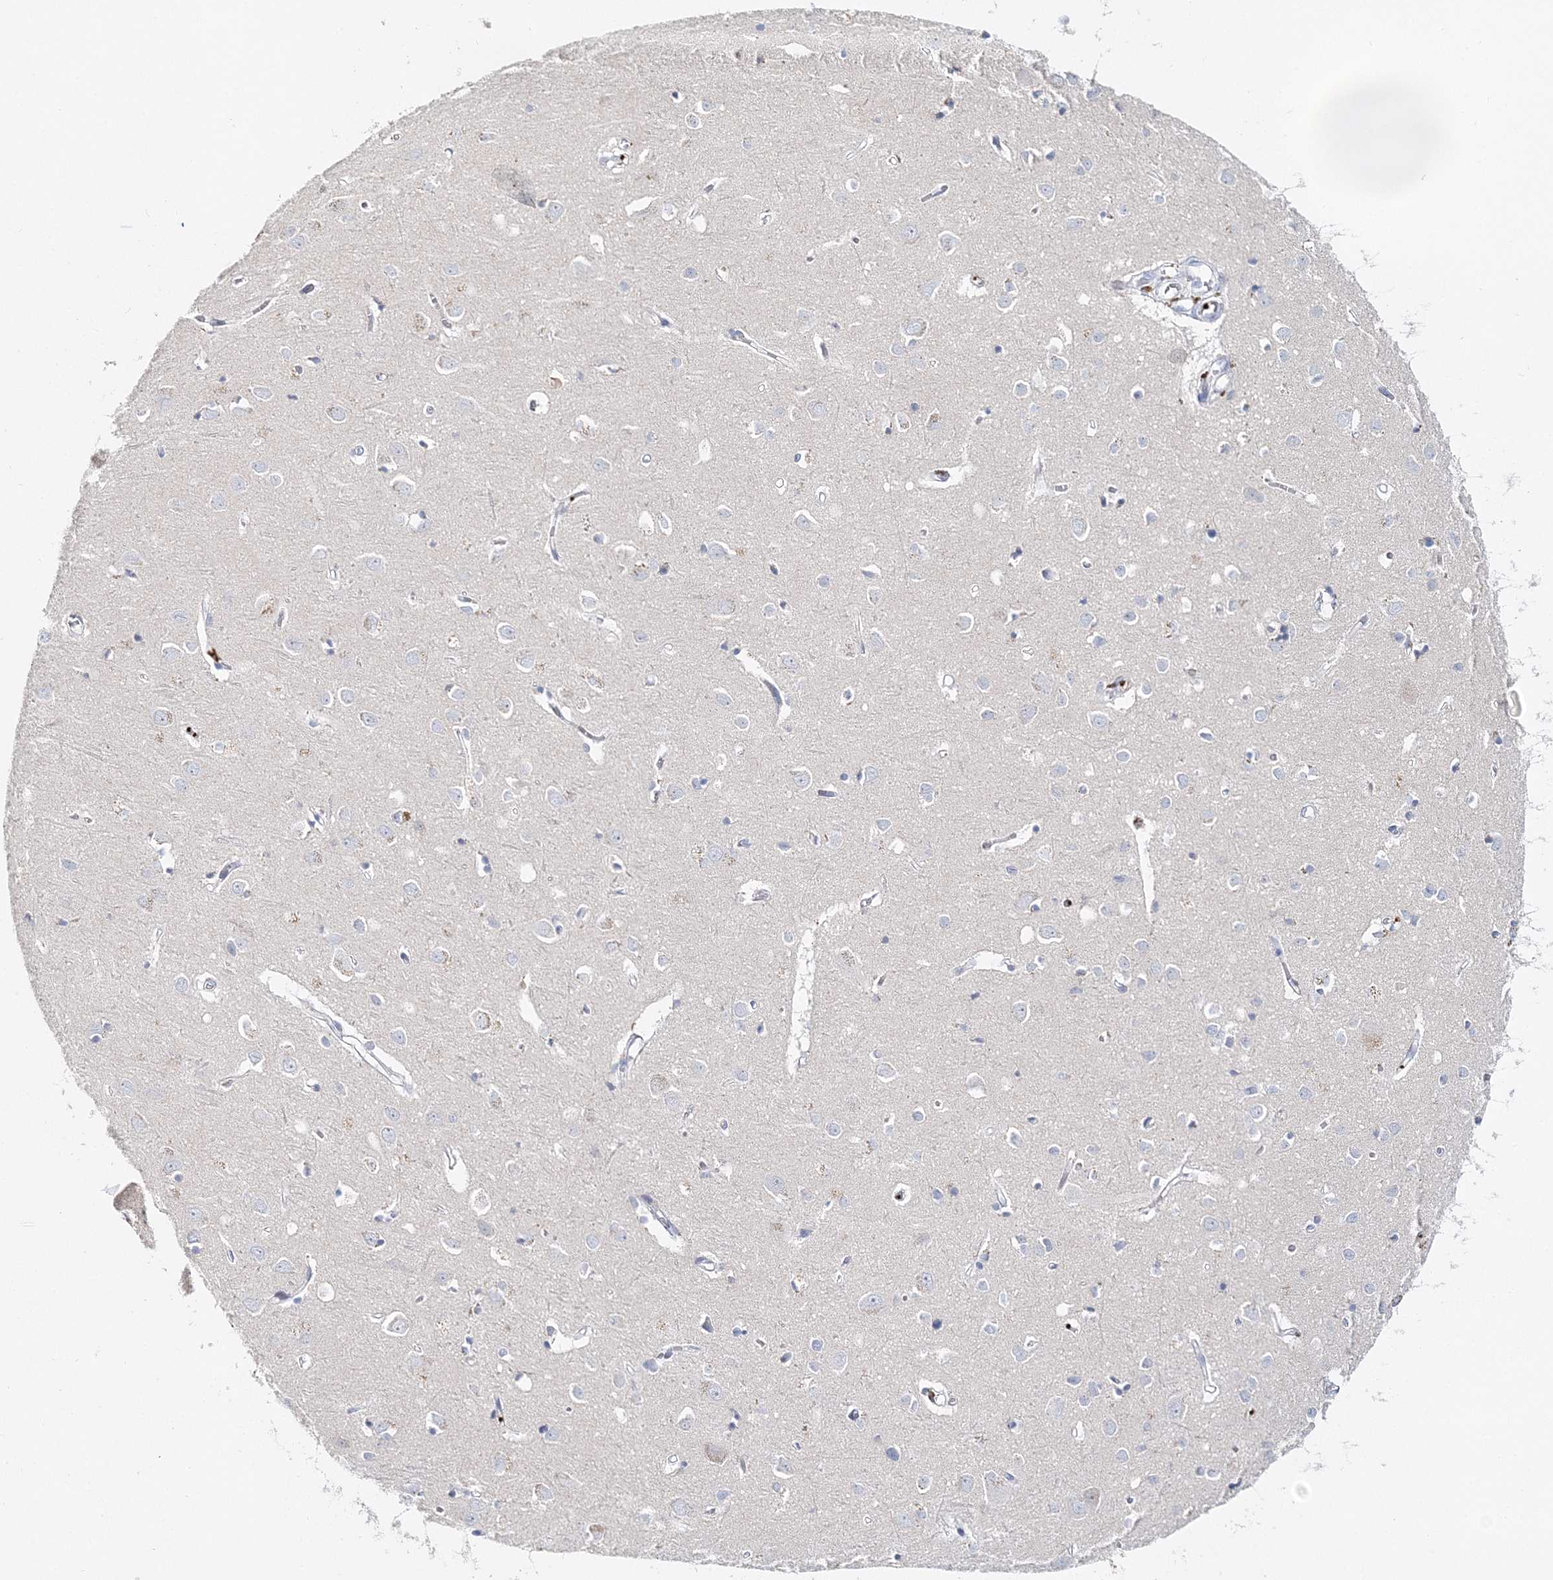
{"staining": {"intensity": "negative", "quantity": "none", "location": "none"}, "tissue": "cerebral cortex", "cell_type": "Endothelial cells", "image_type": "normal", "snomed": [{"axis": "morphology", "description": "Normal tissue, NOS"}, {"axis": "topography", "description": "Cerebral cortex"}], "caption": "Immunohistochemistry histopathology image of benign cerebral cortex stained for a protein (brown), which shows no positivity in endothelial cells. Brightfield microscopy of IHC stained with DAB (brown) and hematoxylin (blue), captured at high magnification.", "gene": "MYOZ2", "patient": {"sex": "female", "age": 64}}